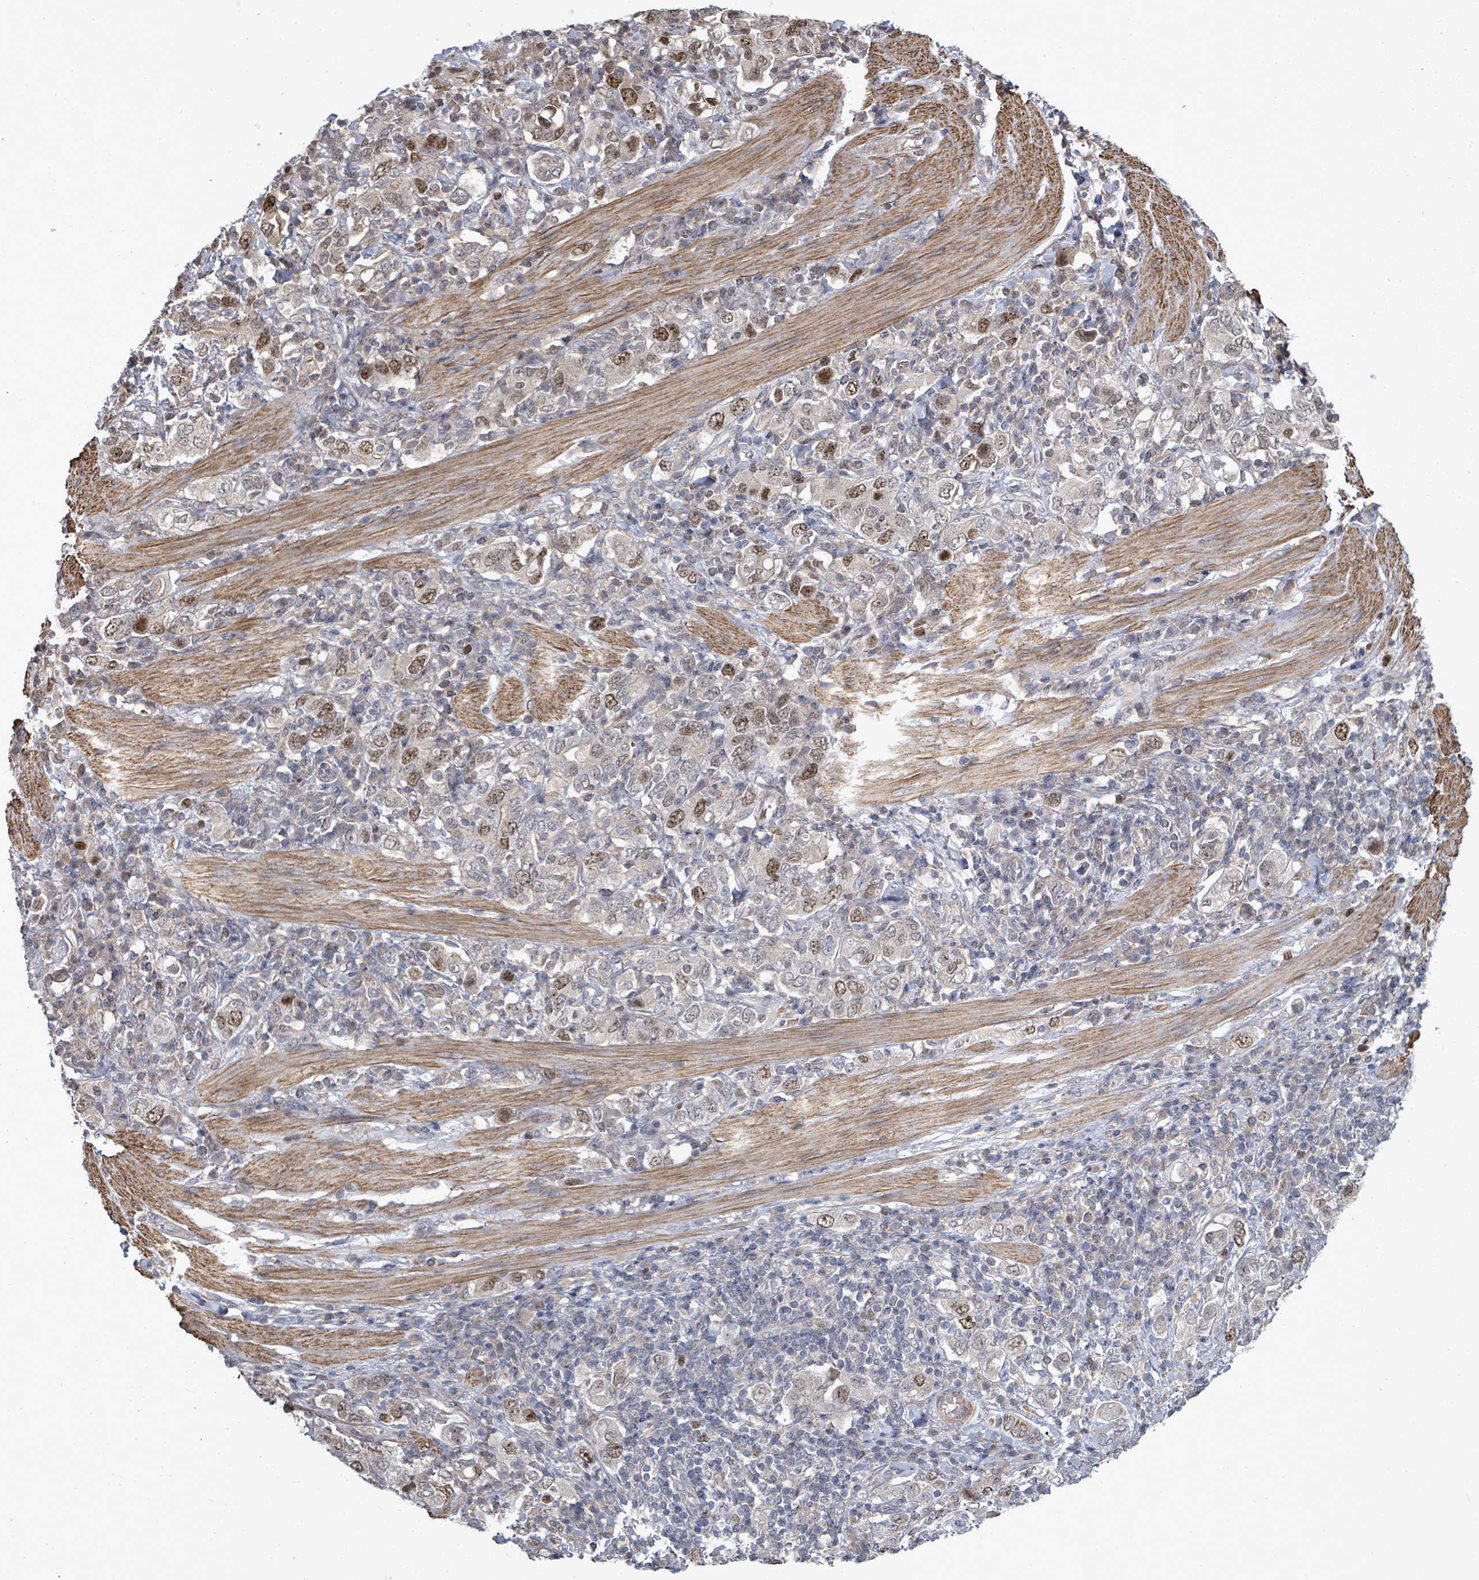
{"staining": {"intensity": "moderate", "quantity": "25%-75%", "location": "nuclear"}, "tissue": "stomach cancer", "cell_type": "Tumor cells", "image_type": "cancer", "snomed": [{"axis": "morphology", "description": "Adenocarcinoma, NOS"}, {"axis": "topography", "description": "Stomach, upper"}, {"axis": "topography", "description": "Stomach"}], "caption": "This is a photomicrograph of immunohistochemistry staining of stomach cancer, which shows moderate staining in the nuclear of tumor cells.", "gene": "PAPSS1", "patient": {"sex": "male", "age": 62}}